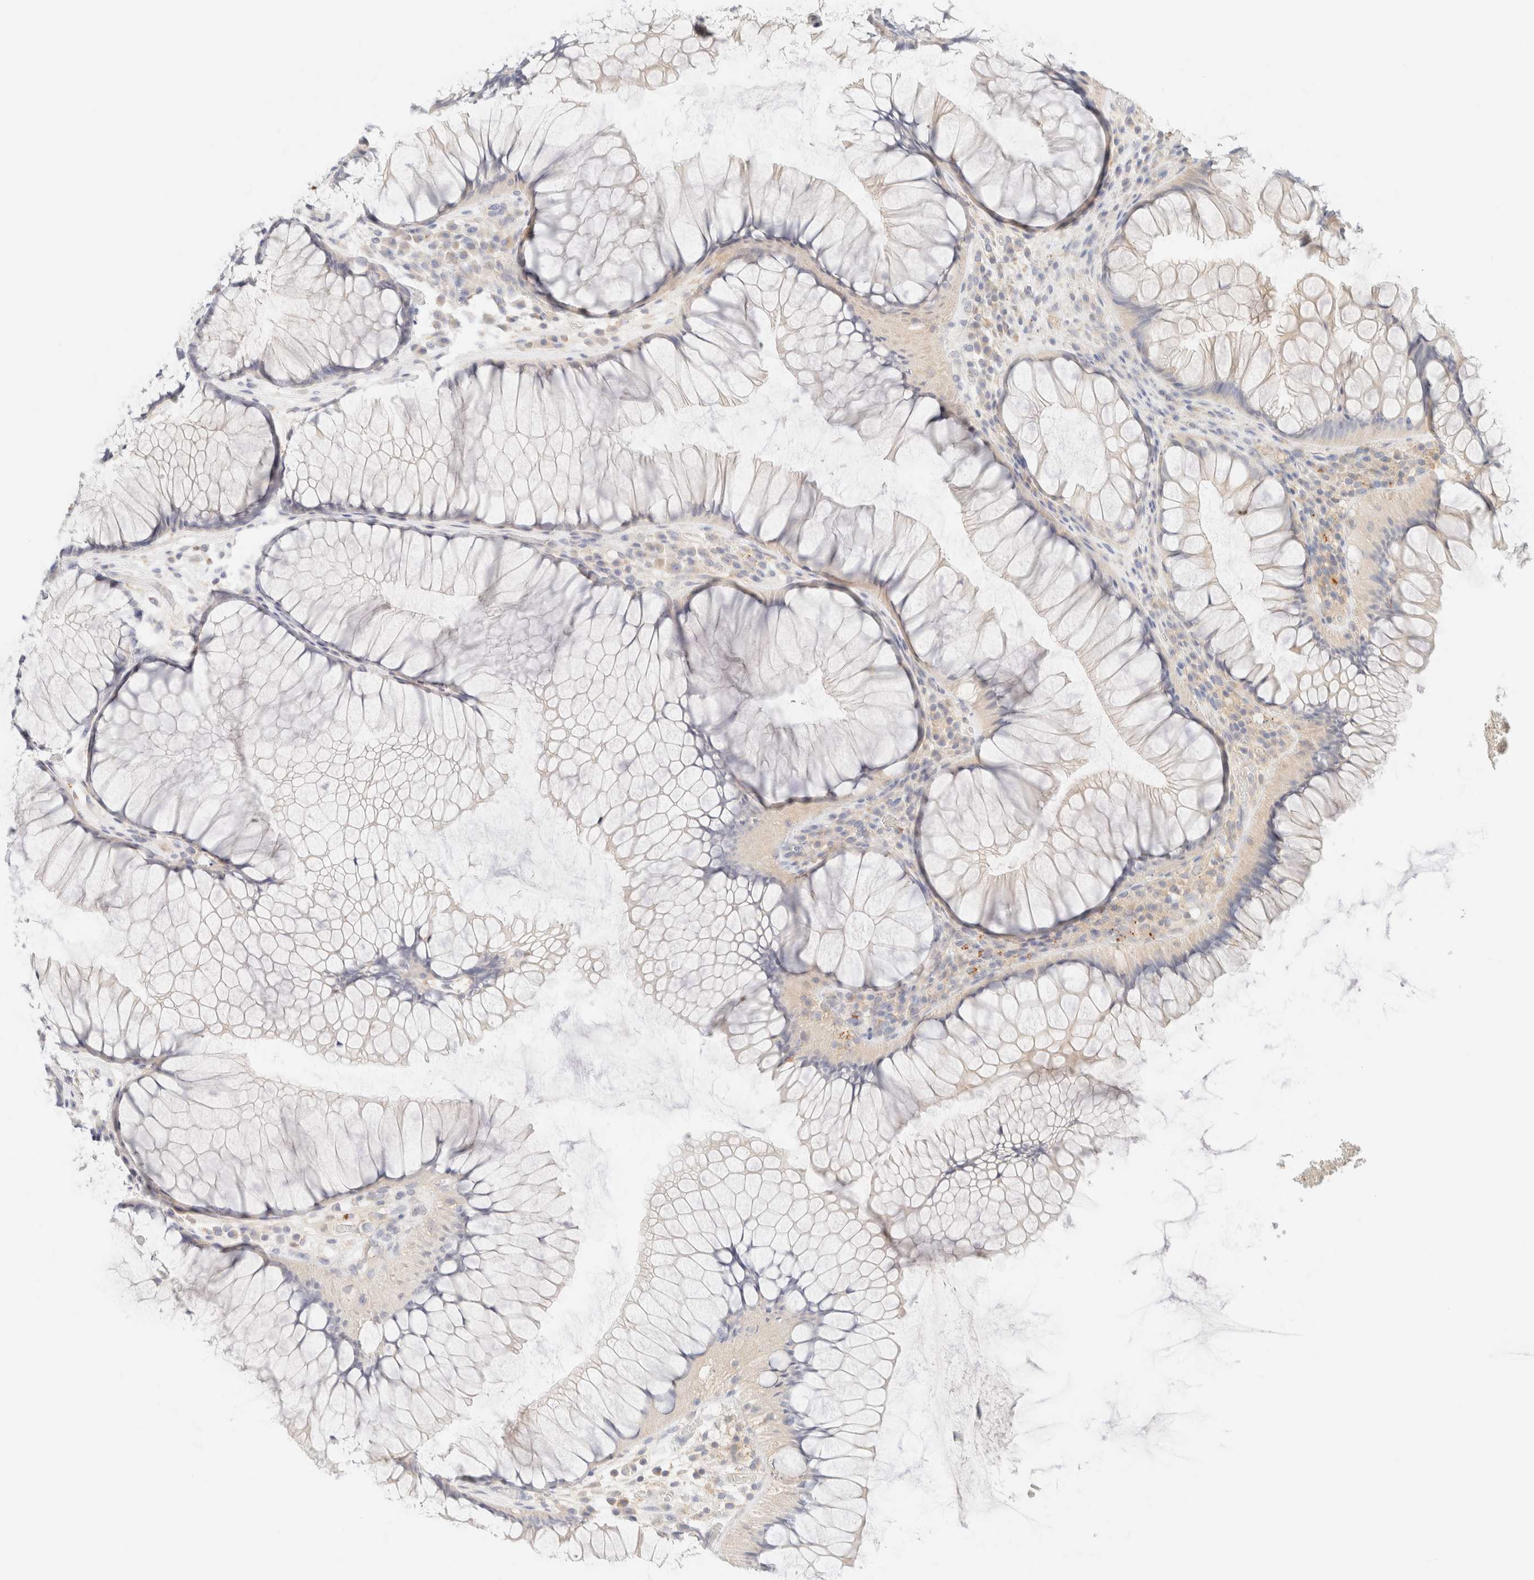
{"staining": {"intensity": "negative", "quantity": "none", "location": "none"}, "tissue": "rectum", "cell_type": "Glandular cells", "image_type": "normal", "snomed": [{"axis": "morphology", "description": "Normal tissue, NOS"}, {"axis": "topography", "description": "Rectum"}], "caption": "This is a photomicrograph of IHC staining of unremarkable rectum, which shows no expression in glandular cells.", "gene": "SARM1", "patient": {"sex": "male", "age": 51}}